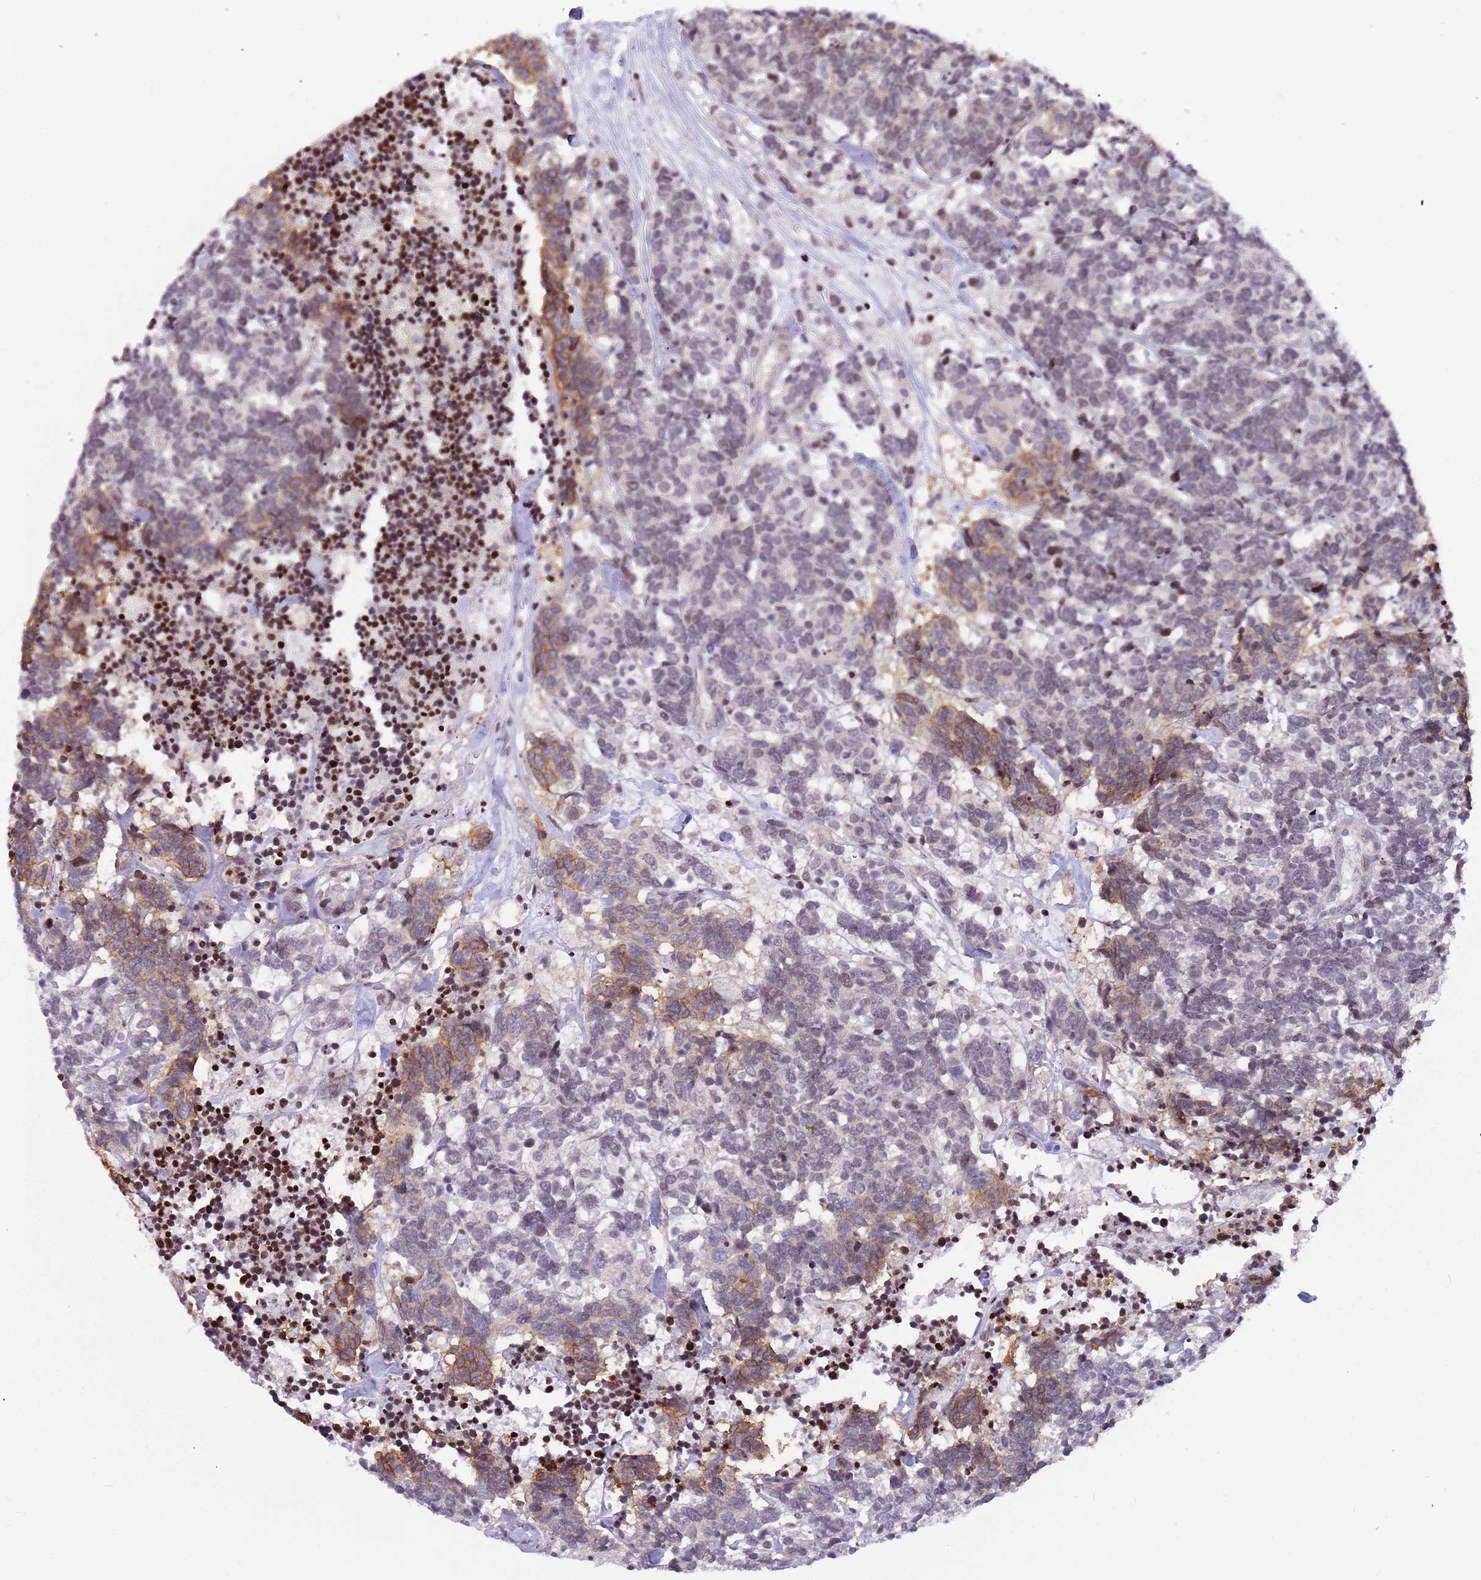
{"staining": {"intensity": "moderate", "quantity": "<25%", "location": "cytoplasmic/membranous"}, "tissue": "carcinoid", "cell_type": "Tumor cells", "image_type": "cancer", "snomed": [{"axis": "morphology", "description": "Carcinoma, NOS"}, {"axis": "morphology", "description": "Carcinoid, malignant, NOS"}, {"axis": "topography", "description": "Urinary bladder"}], "caption": "Carcinoid was stained to show a protein in brown. There is low levels of moderate cytoplasmic/membranous positivity in about <25% of tumor cells.", "gene": "ARHGEF5", "patient": {"sex": "male", "age": 57}}